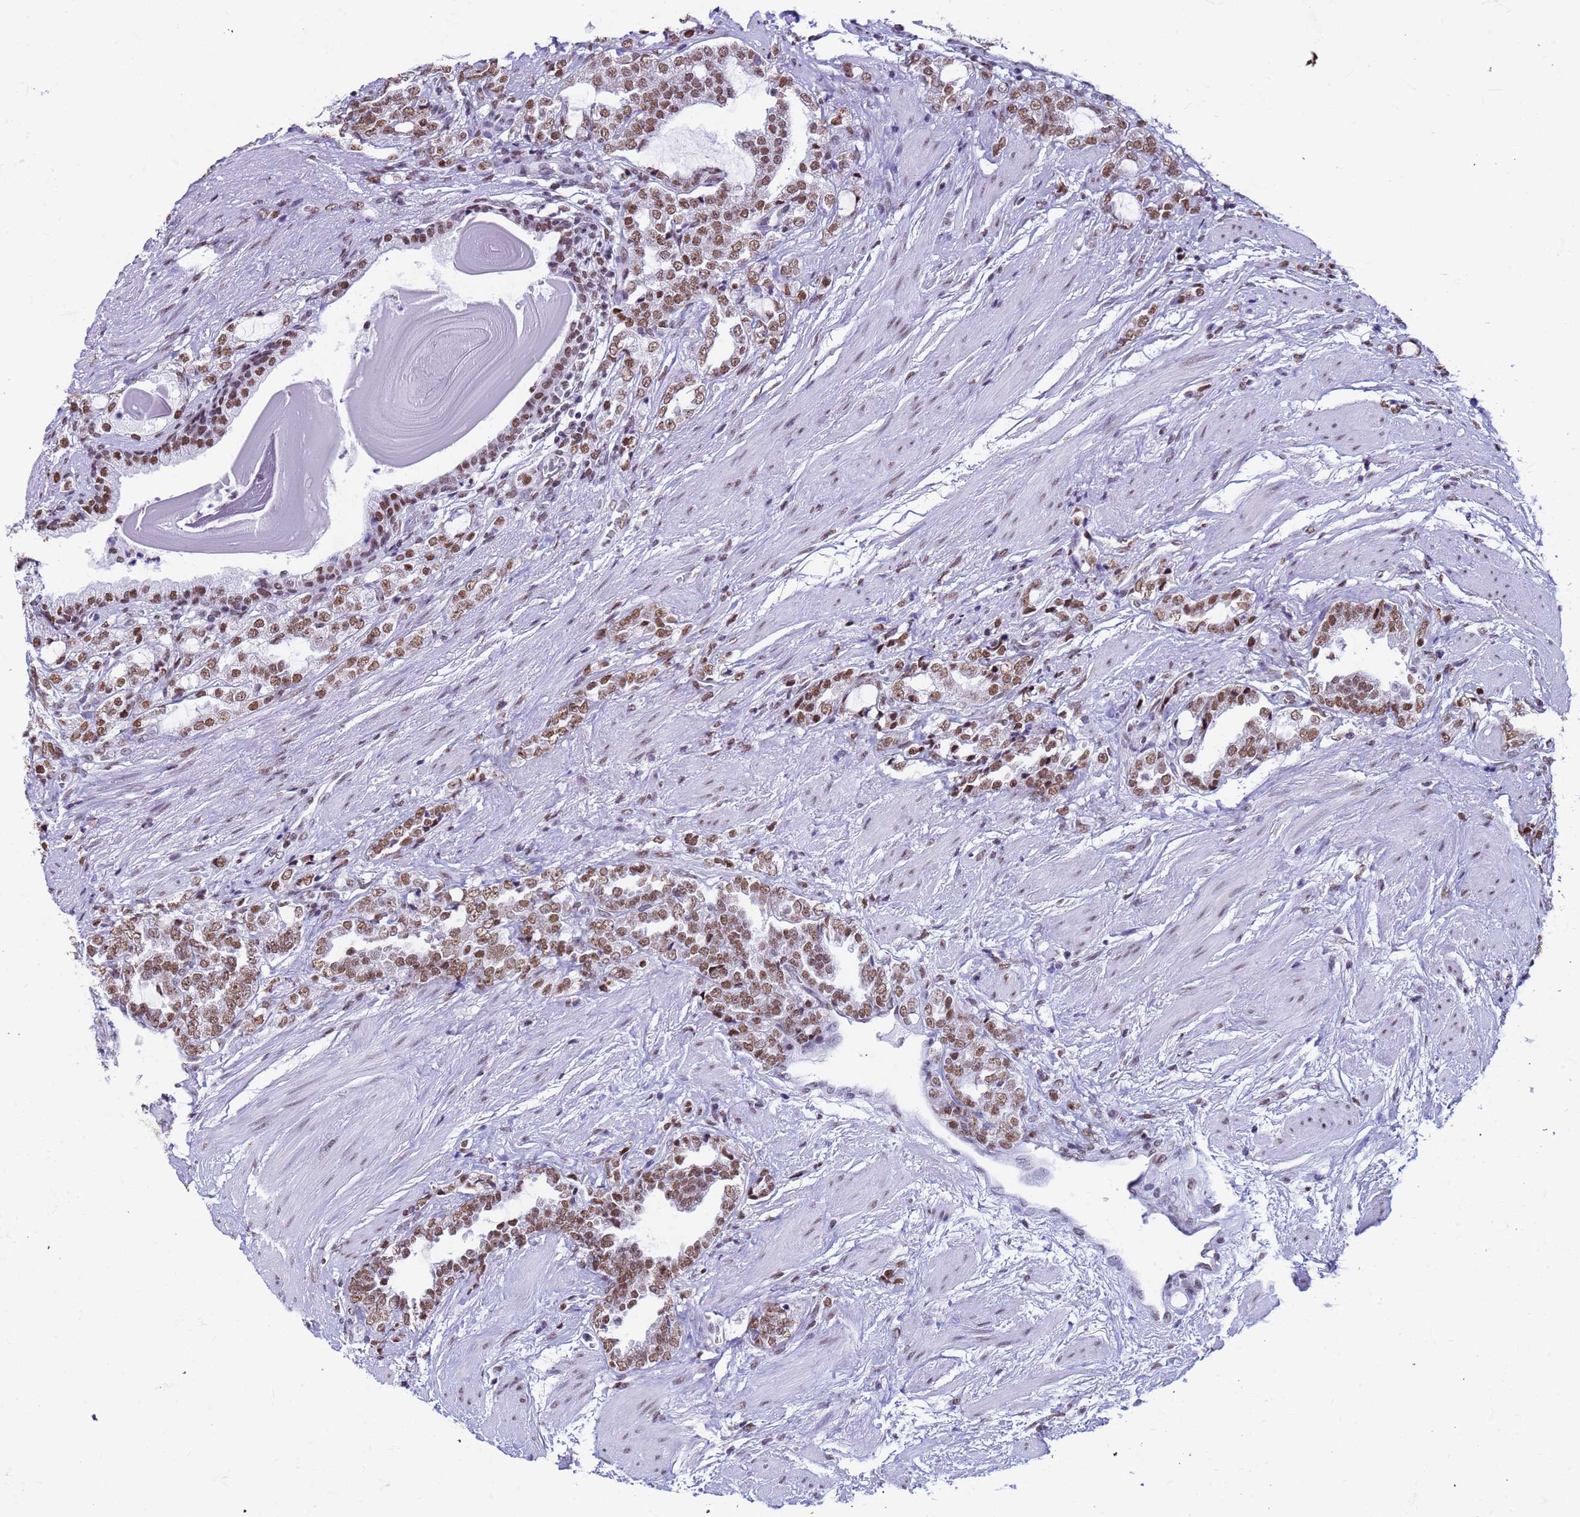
{"staining": {"intensity": "moderate", "quantity": ">75%", "location": "nuclear"}, "tissue": "prostate cancer", "cell_type": "Tumor cells", "image_type": "cancer", "snomed": [{"axis": "morphology", "description": "Adenocarcinoma, High grade"}, {"axis": "topography", "description": "Prostate"}], "caption": "This is an image of IHC staining of high-grade adenocarcinoma (prostate), which shows moderate staining in the nuclear of tumor cells.", "gene": "FAM170B", "patient": {"sex": "male", "age": 64}}